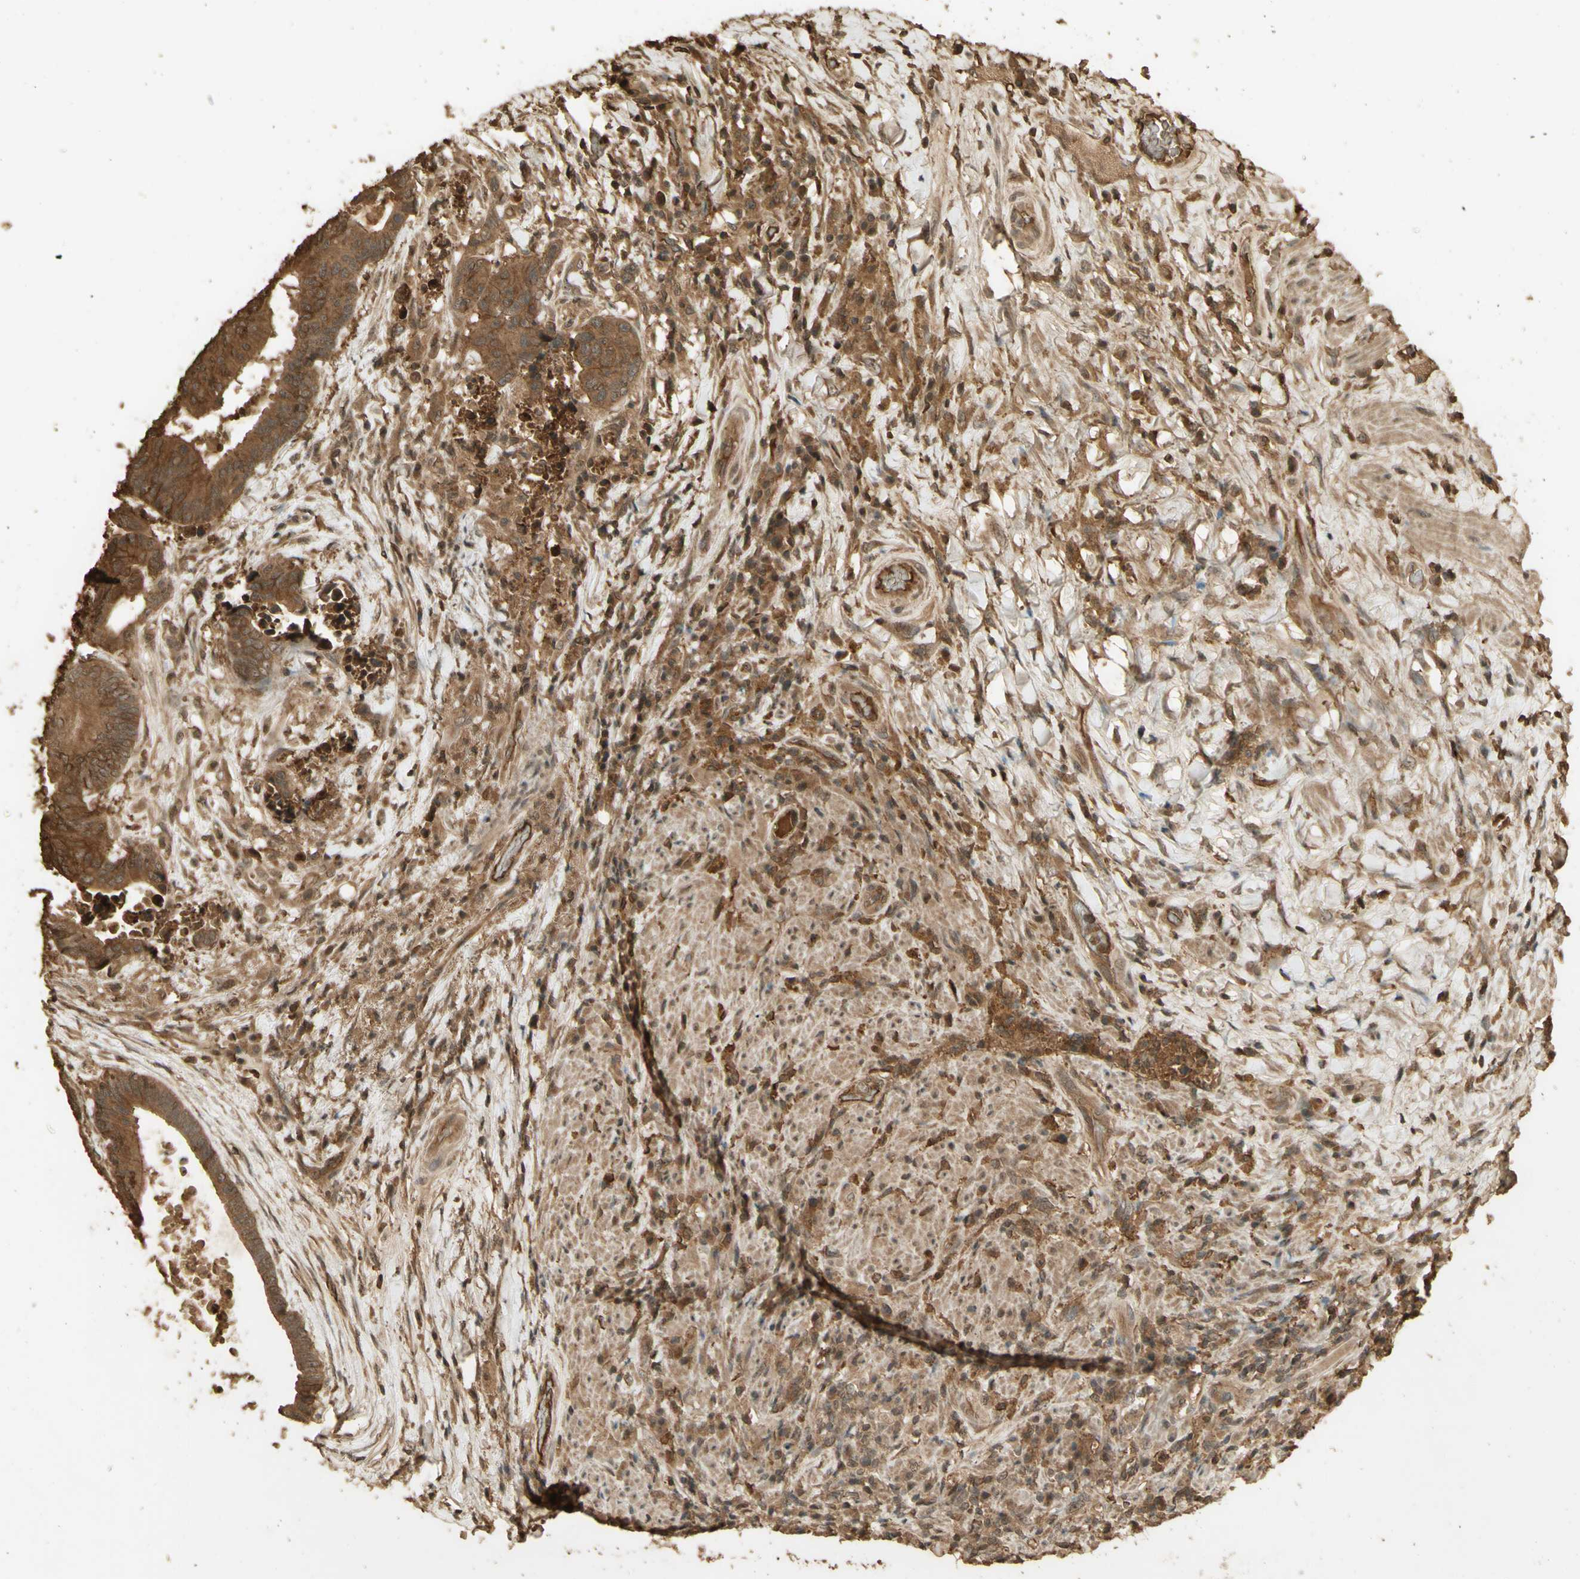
{"staining": {"intensity": "moderate", "quantity": ">75%", "location": "cytoplasmic/membranous"}, "tissue": "colorectal cancer", "cell_type": "Tumor cells", "image_type": "cancer", "snomed": [{"axis": "morphology", "description": "Adenocarcinoma, NOS"}, {"axis": "topography", "description": "Rectum"}], "caption": "Human colorectal cancer stained with a brown dye exhibits moderate cytoplasmic/membranous positive expression in approximately >75% of tumor cells.", "gene": "SMAD9", "patient": {"sex": "male", "age": 72}}